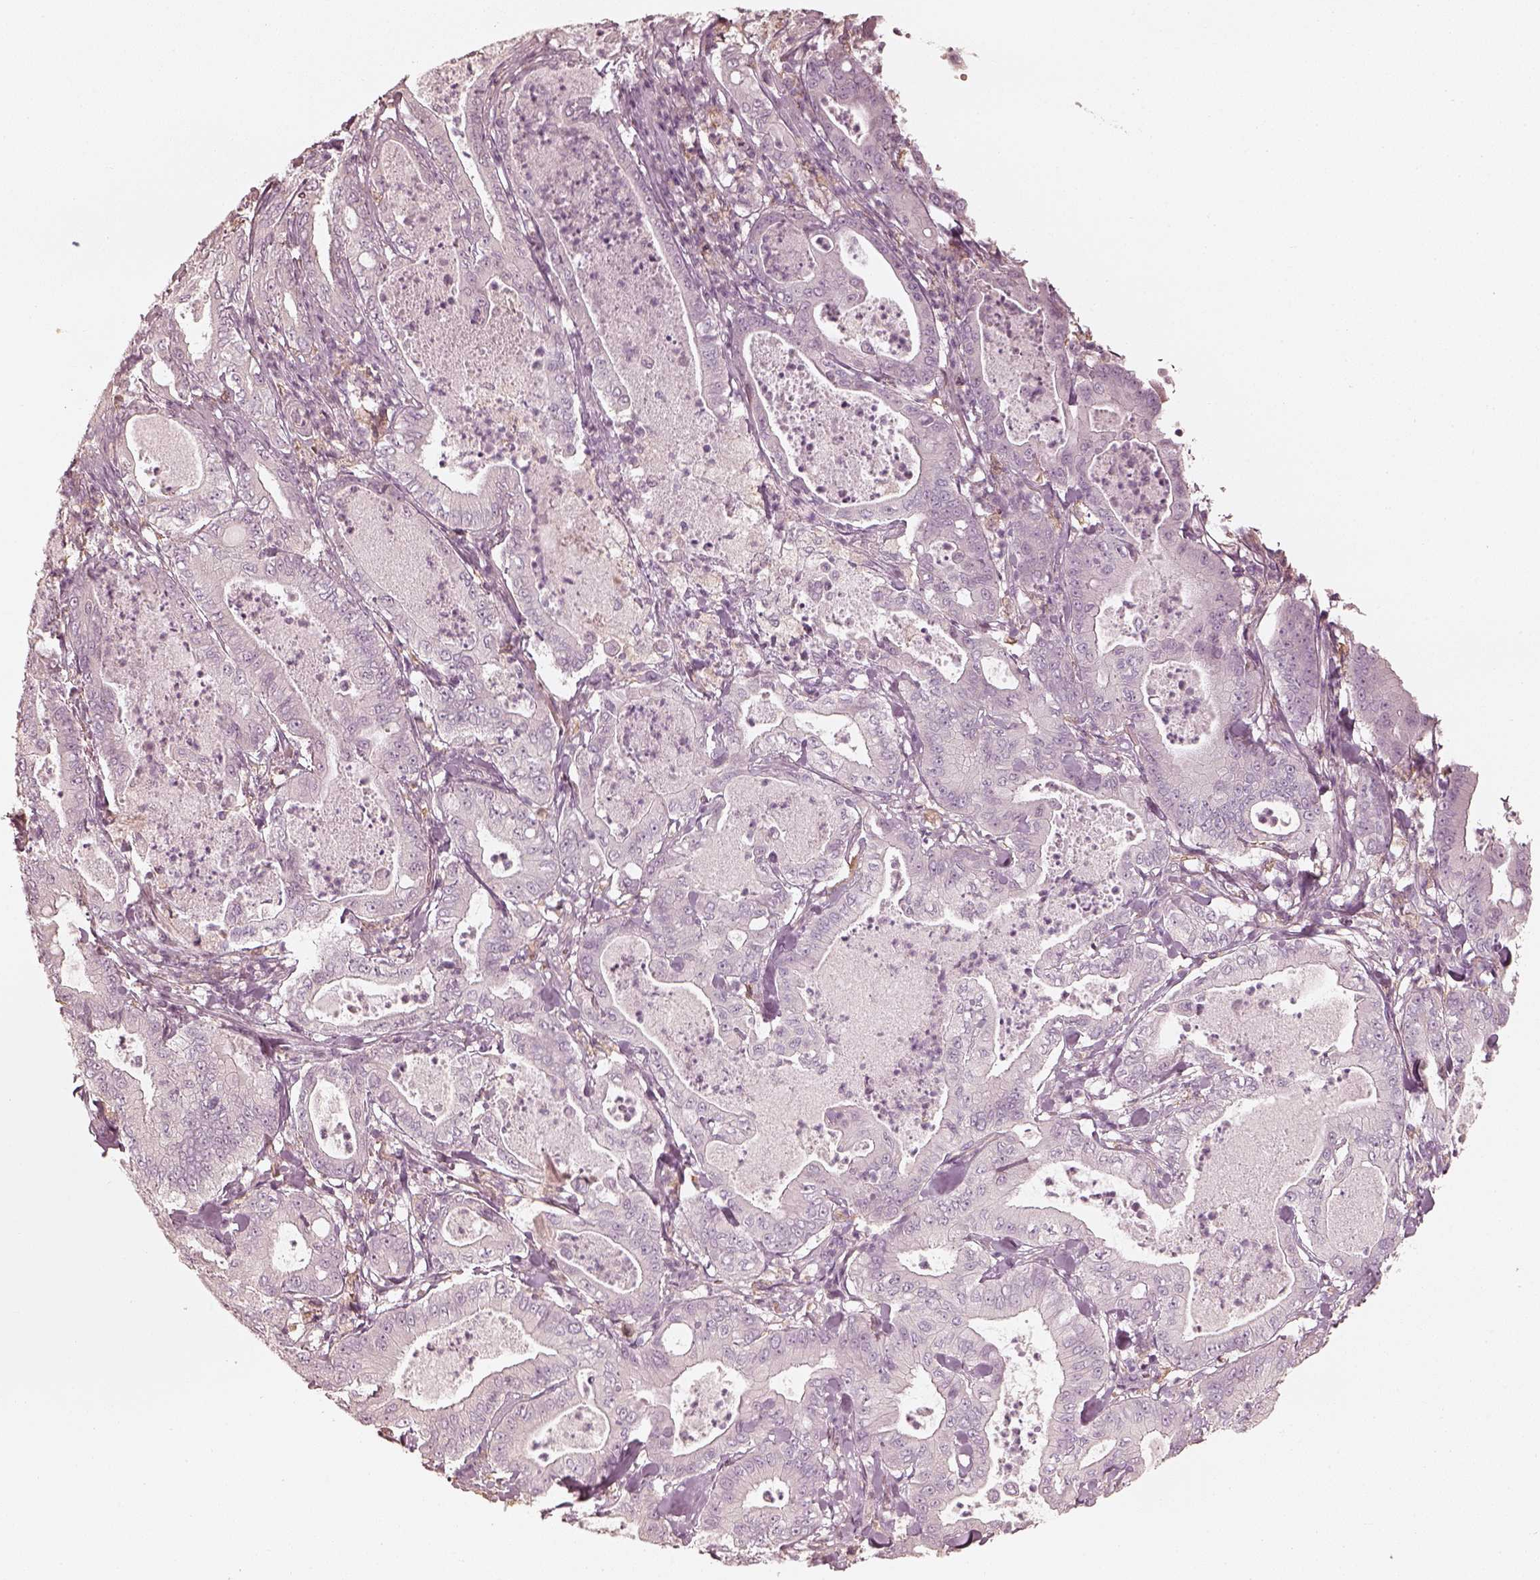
{"staining": {"intensity": "negative", "quantity": "none", "location": "none"}, "tissue": "pancreatic cancer", "cell_type": "Tumor cells", "image_type": "cancer", "snomed": [{"axis": "morphology", "description": "Adenocarcinoma, NOS"}, {"axis": "topography", "description": "Pancreas"}], "caption": "This is an immunohistochemistry micrograph of pancreatic adenocarcinoma. There is no staining in tumor cells.", "gene": "FMNL2", "patient": {"sex": "male", "age": 71}}